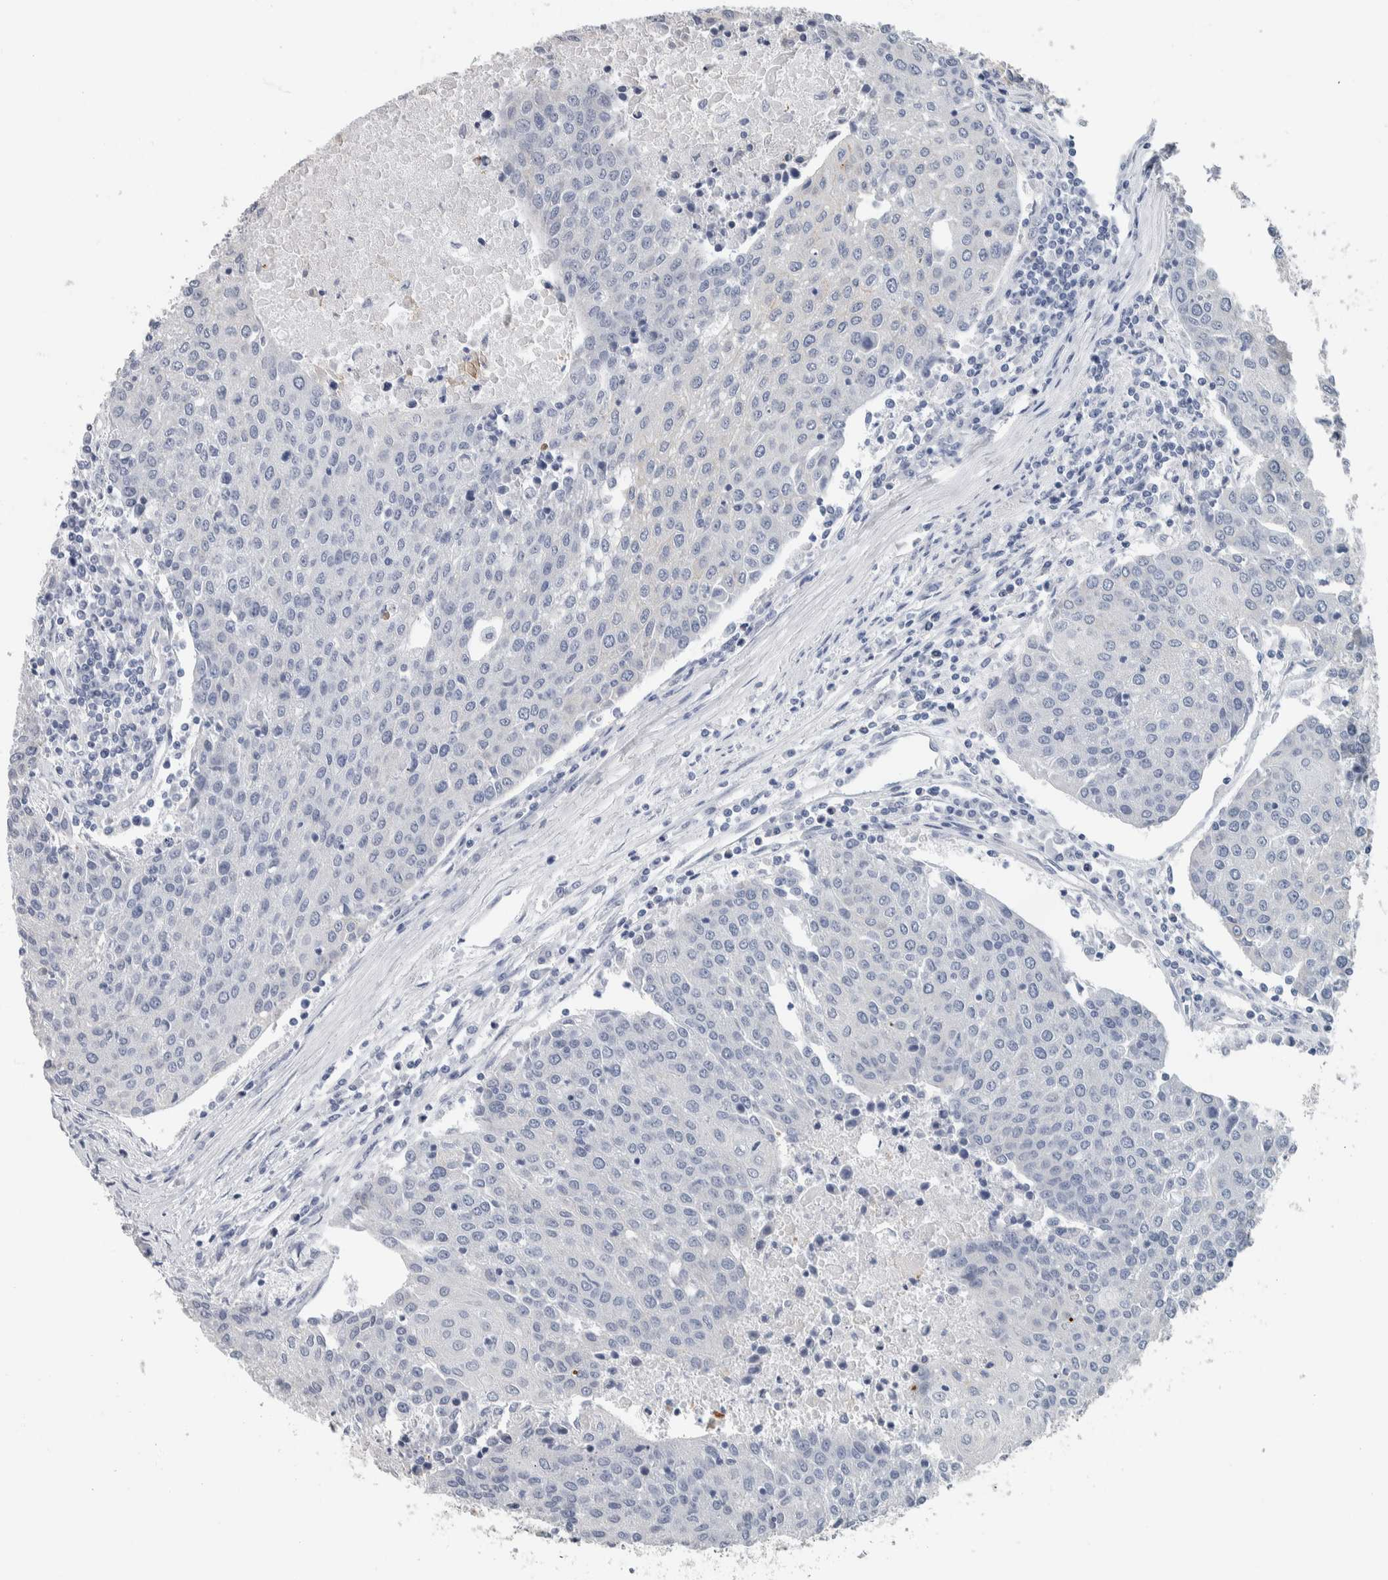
{"staining": {"intensity": "negative", "quantity": "none", "location": "none"}, "tissue": "urothelial cancer", "cell_type": "Tumor cells", "image_type": "cancer", "snomed": [{"axis": "morphology", "description": "Urothelial carcinoma, High grade"}, {"axis": "topography", "description": "Urinary bladder"}], "caption": "A micrograph of human urothelial carcinoma (high-grade) is negative for staining in tumor cells. (DAB immunohistochemistry with hematoxylin counter stain).", "gene": "NEFM", "patient": {"sex": "female", "age": 85}}